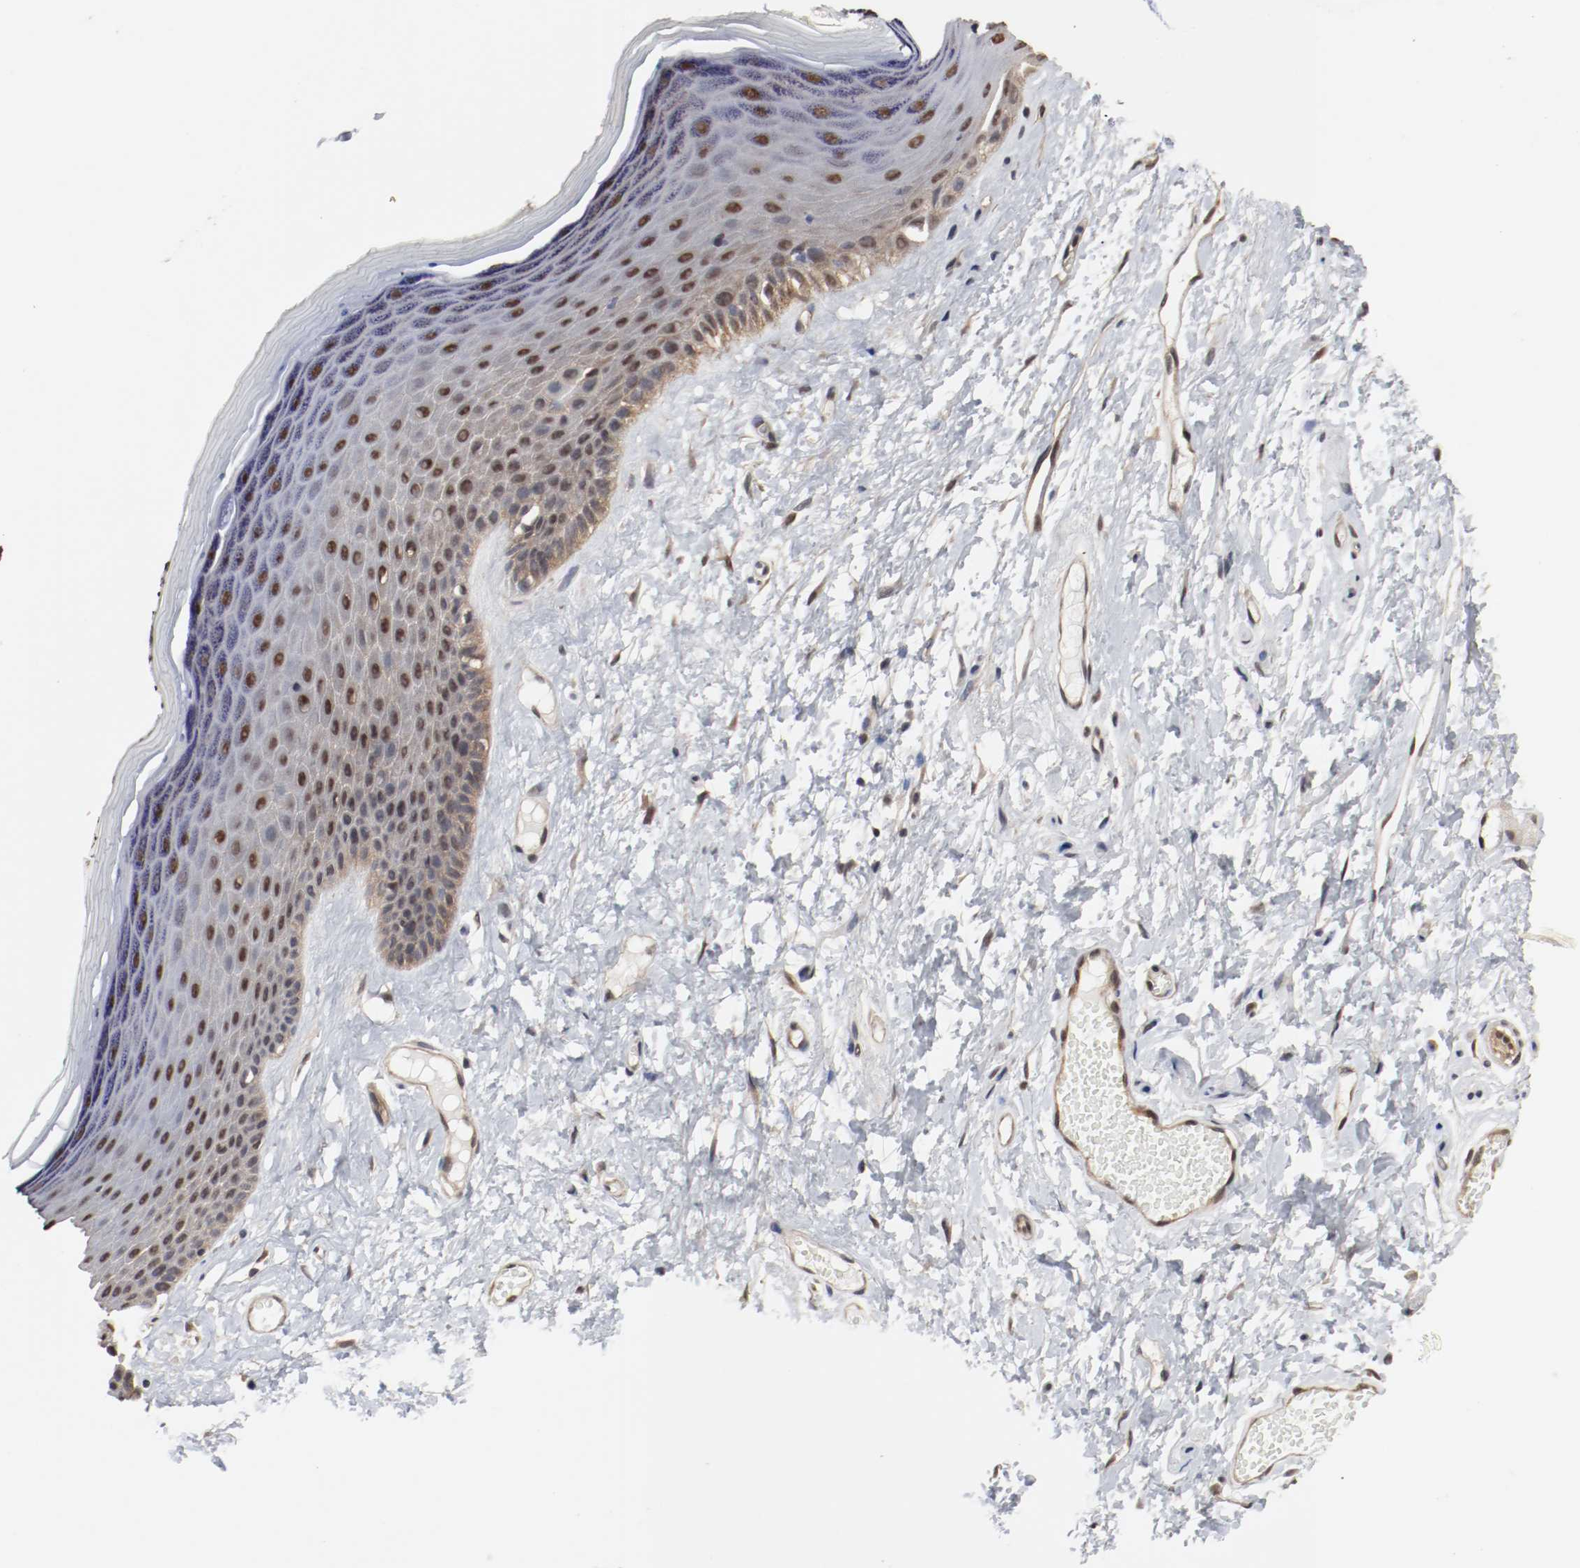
{"staining": {"intensity": "moderate", "quantity": ">75%", "location": "cytoplasmic/membranous,nuclear"}, "tissue": "skin", "cell_type": "Epidermal cells", "image_type": "normal", "snomed": [{"axis": "morphology", "description": "Normal tissue, NOS"}, {"axis": "morphology", "description": "Inflammation, NOS"}, {"axis": "topography", "description": "Vulva"}], "caption": "Immunohistochemistry of normal human skin demonstrates medium levels of moderate cytoplasmic/membranous,nuclear positivity in approximately >75% of epidermal cells. The staining is performed using DAB brown chromogen to label protein expression. The nuclei are counter-stained blue using hematoxylin.", "gene": "AFG3L2", "patient": {"sex": "female", "age": 84}}